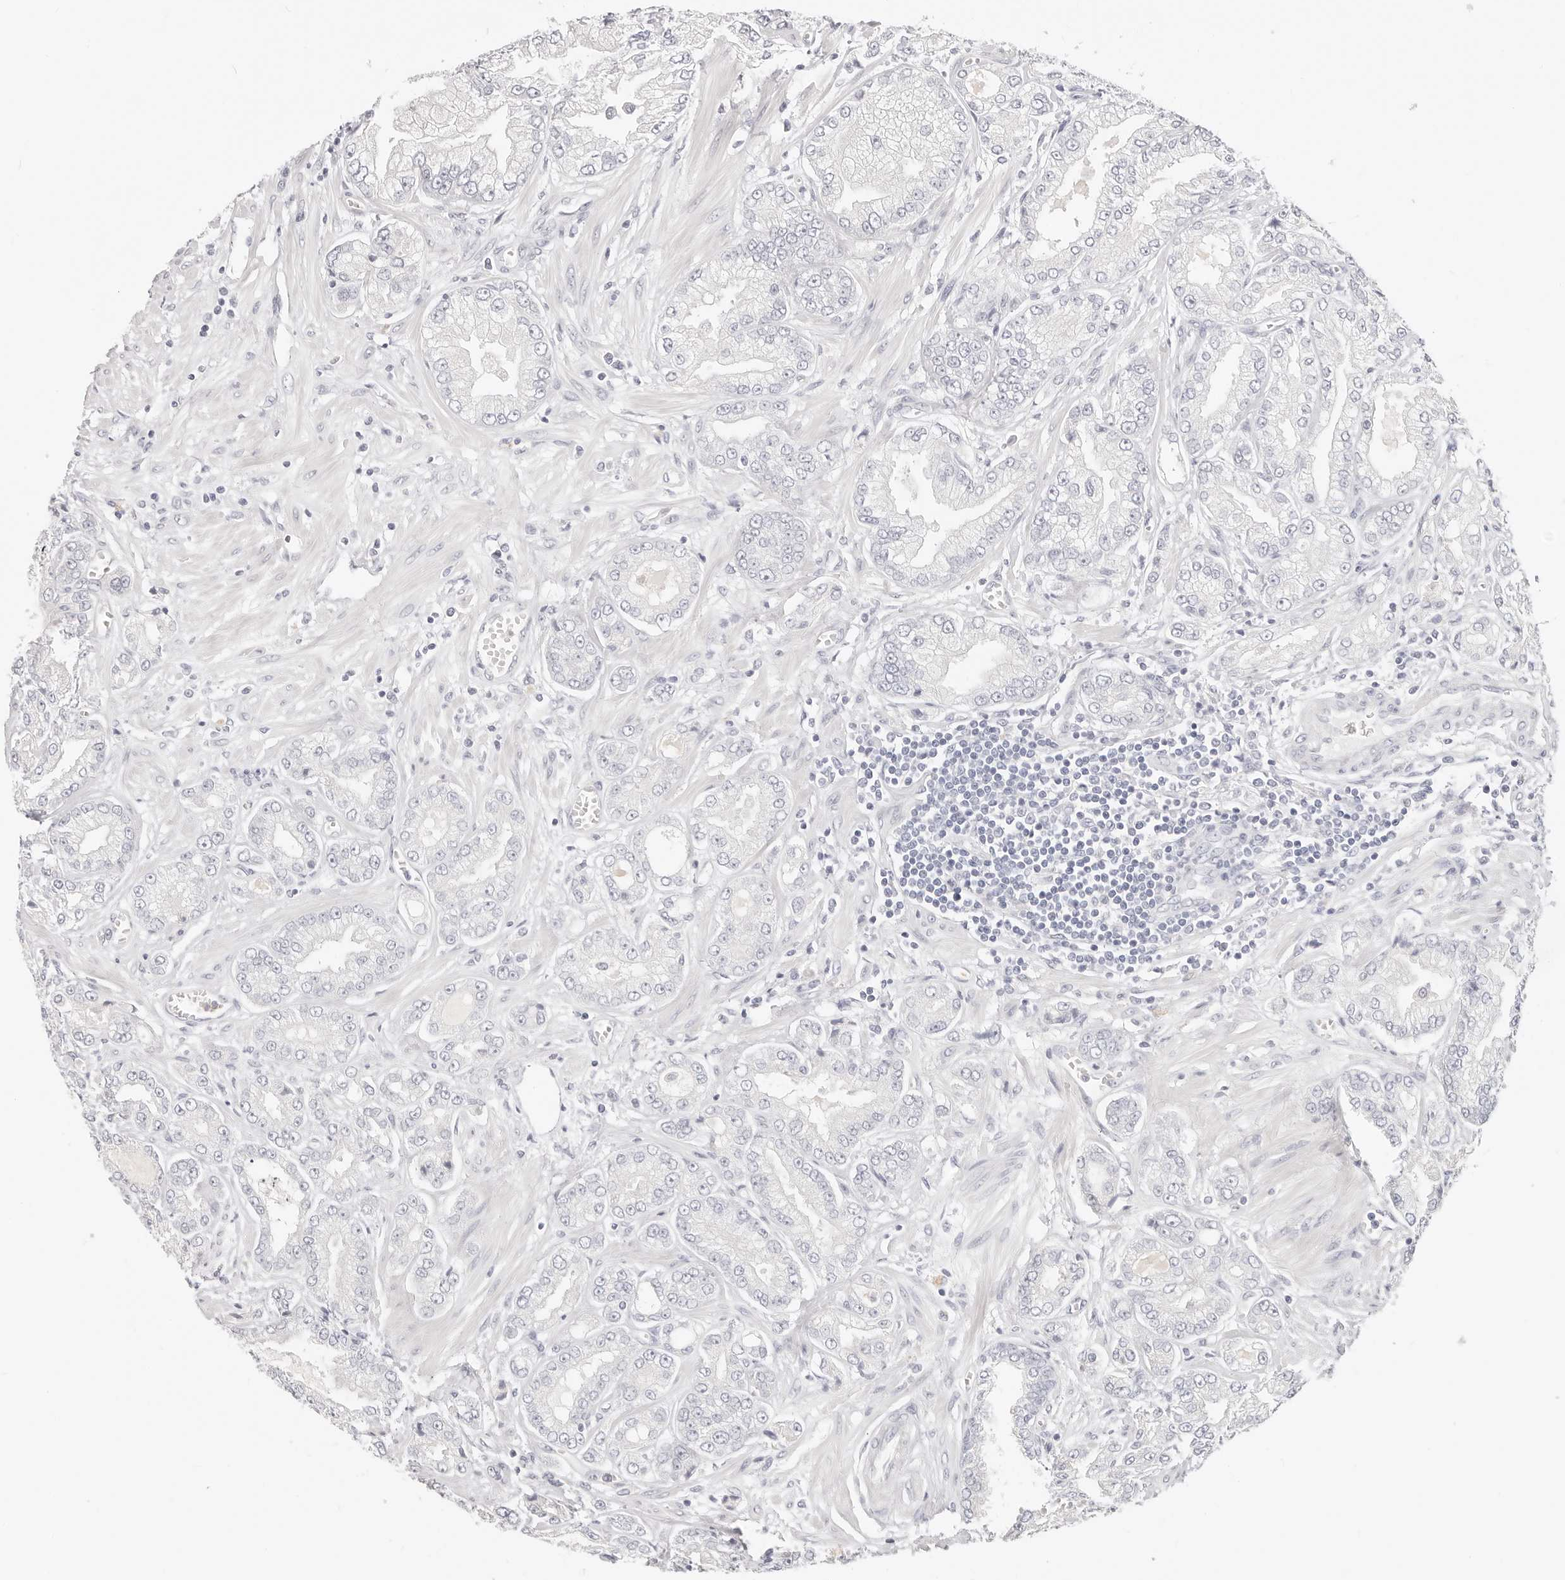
{"staining": {"intensity": "negative", "quantity": "none", "location": "none"}, "tissue": "prostate cancer", "cell_type": "Tumor cells", "image_type": "cancer", "snomed": [{"axis": "morphology", "description": "Adenocarcinoma, Low grade"}, {"axis": "topography", "description": "Prostate"}], "caption": "This micrograph is of prostate adenocarcinoma (low-grade) stained with immunohistochemistry to label a protein in brown with the nuclei are counter-stained blue. There is no staining in tumor cells.", "gene": "ASCL1", "patient": {"sex": "male", "age": 62}}